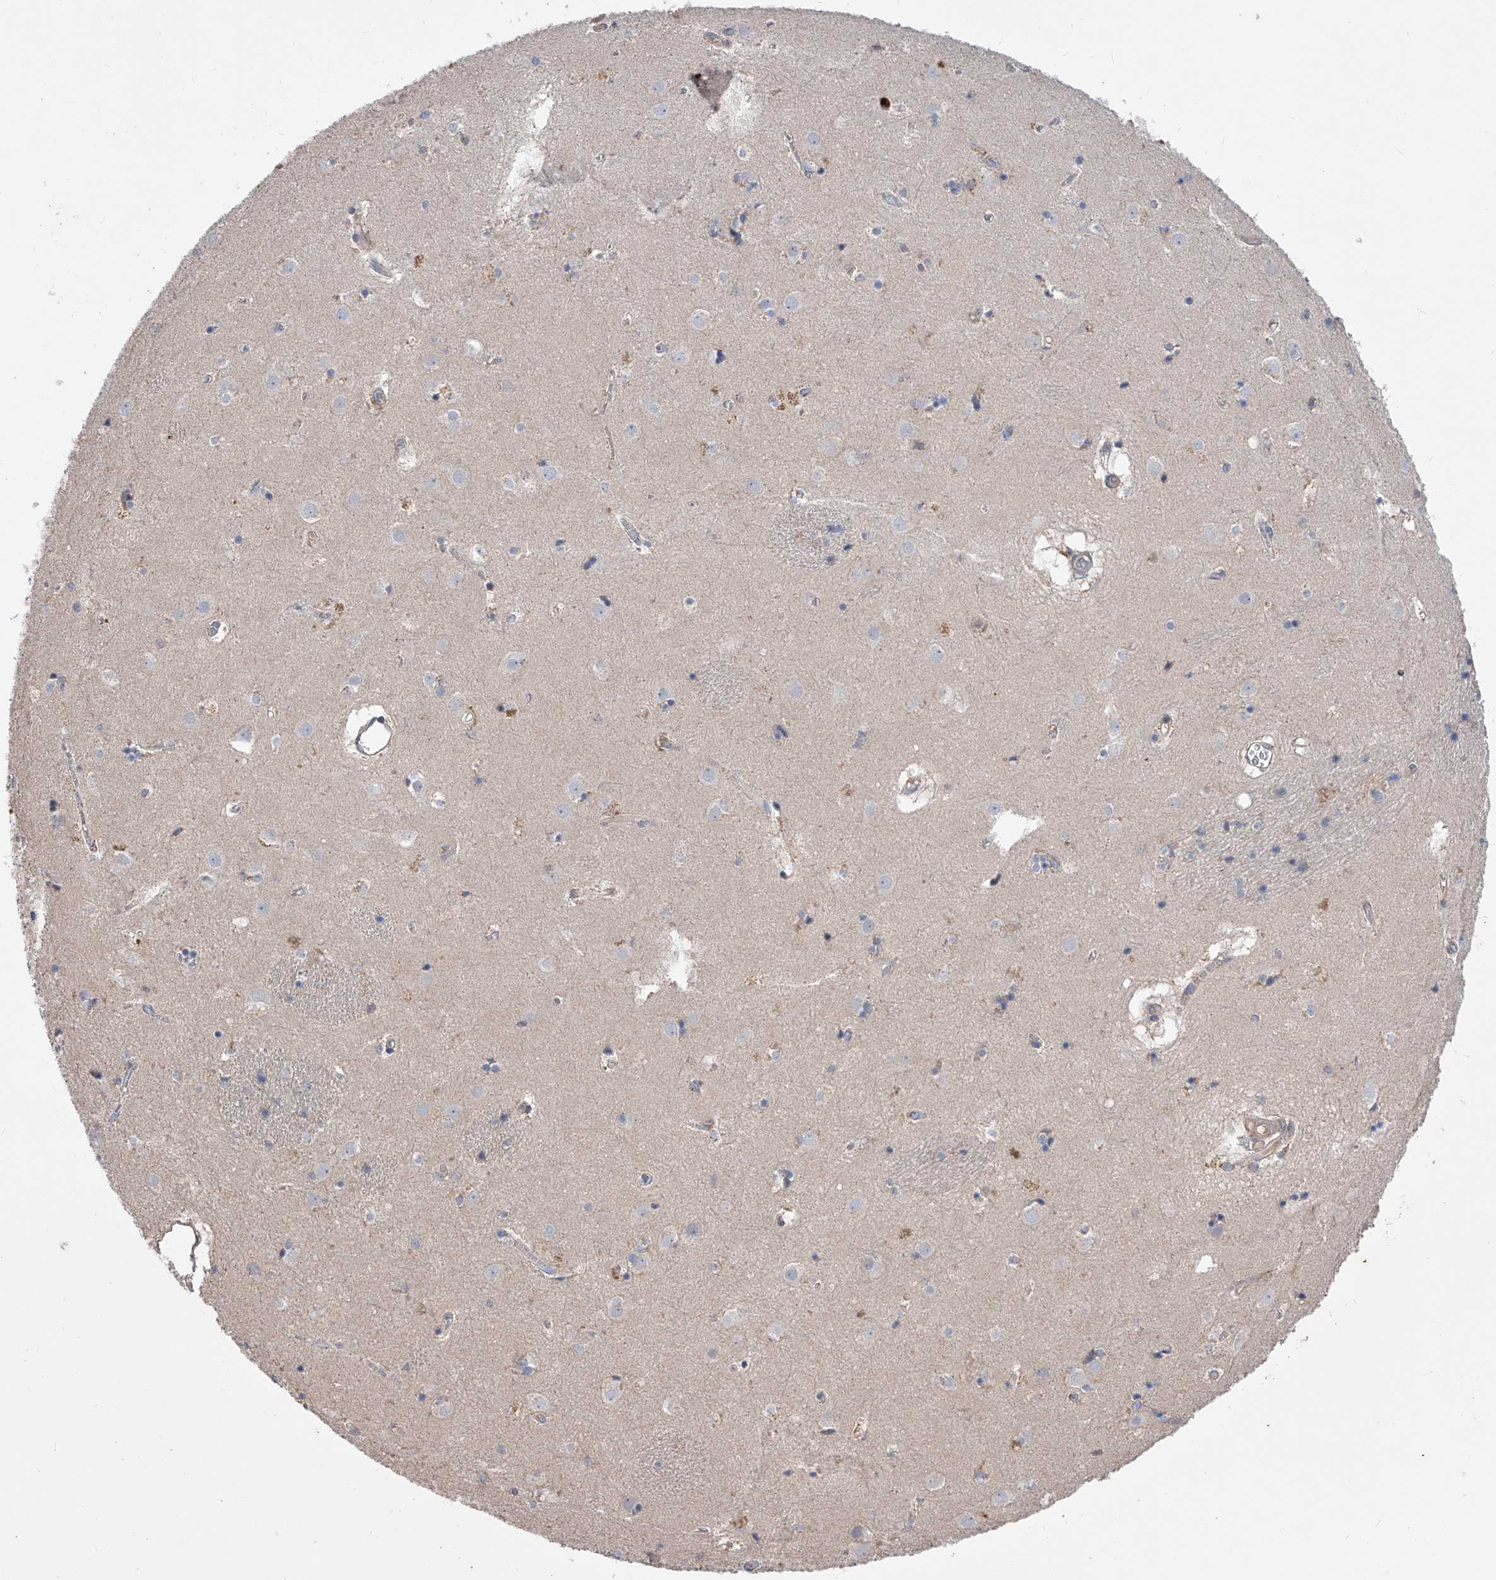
{"staining": {"intensity": "negative", "quantity": "none", "location": "none"}, "tissue": "caudate", "cell_type": "Glial cells", "image_type": "normal", "snomed": [{"axis": "morphology", "description": "Normal tissue, NOS"}, {"axis": "topography", "description": "Lateral ventricle wall"}], "caption": "Glial cells show no significant protein expression in unremarkable caudate.", "gene": "PDSS2", "patient": {"sex": "male", "age": 70}}